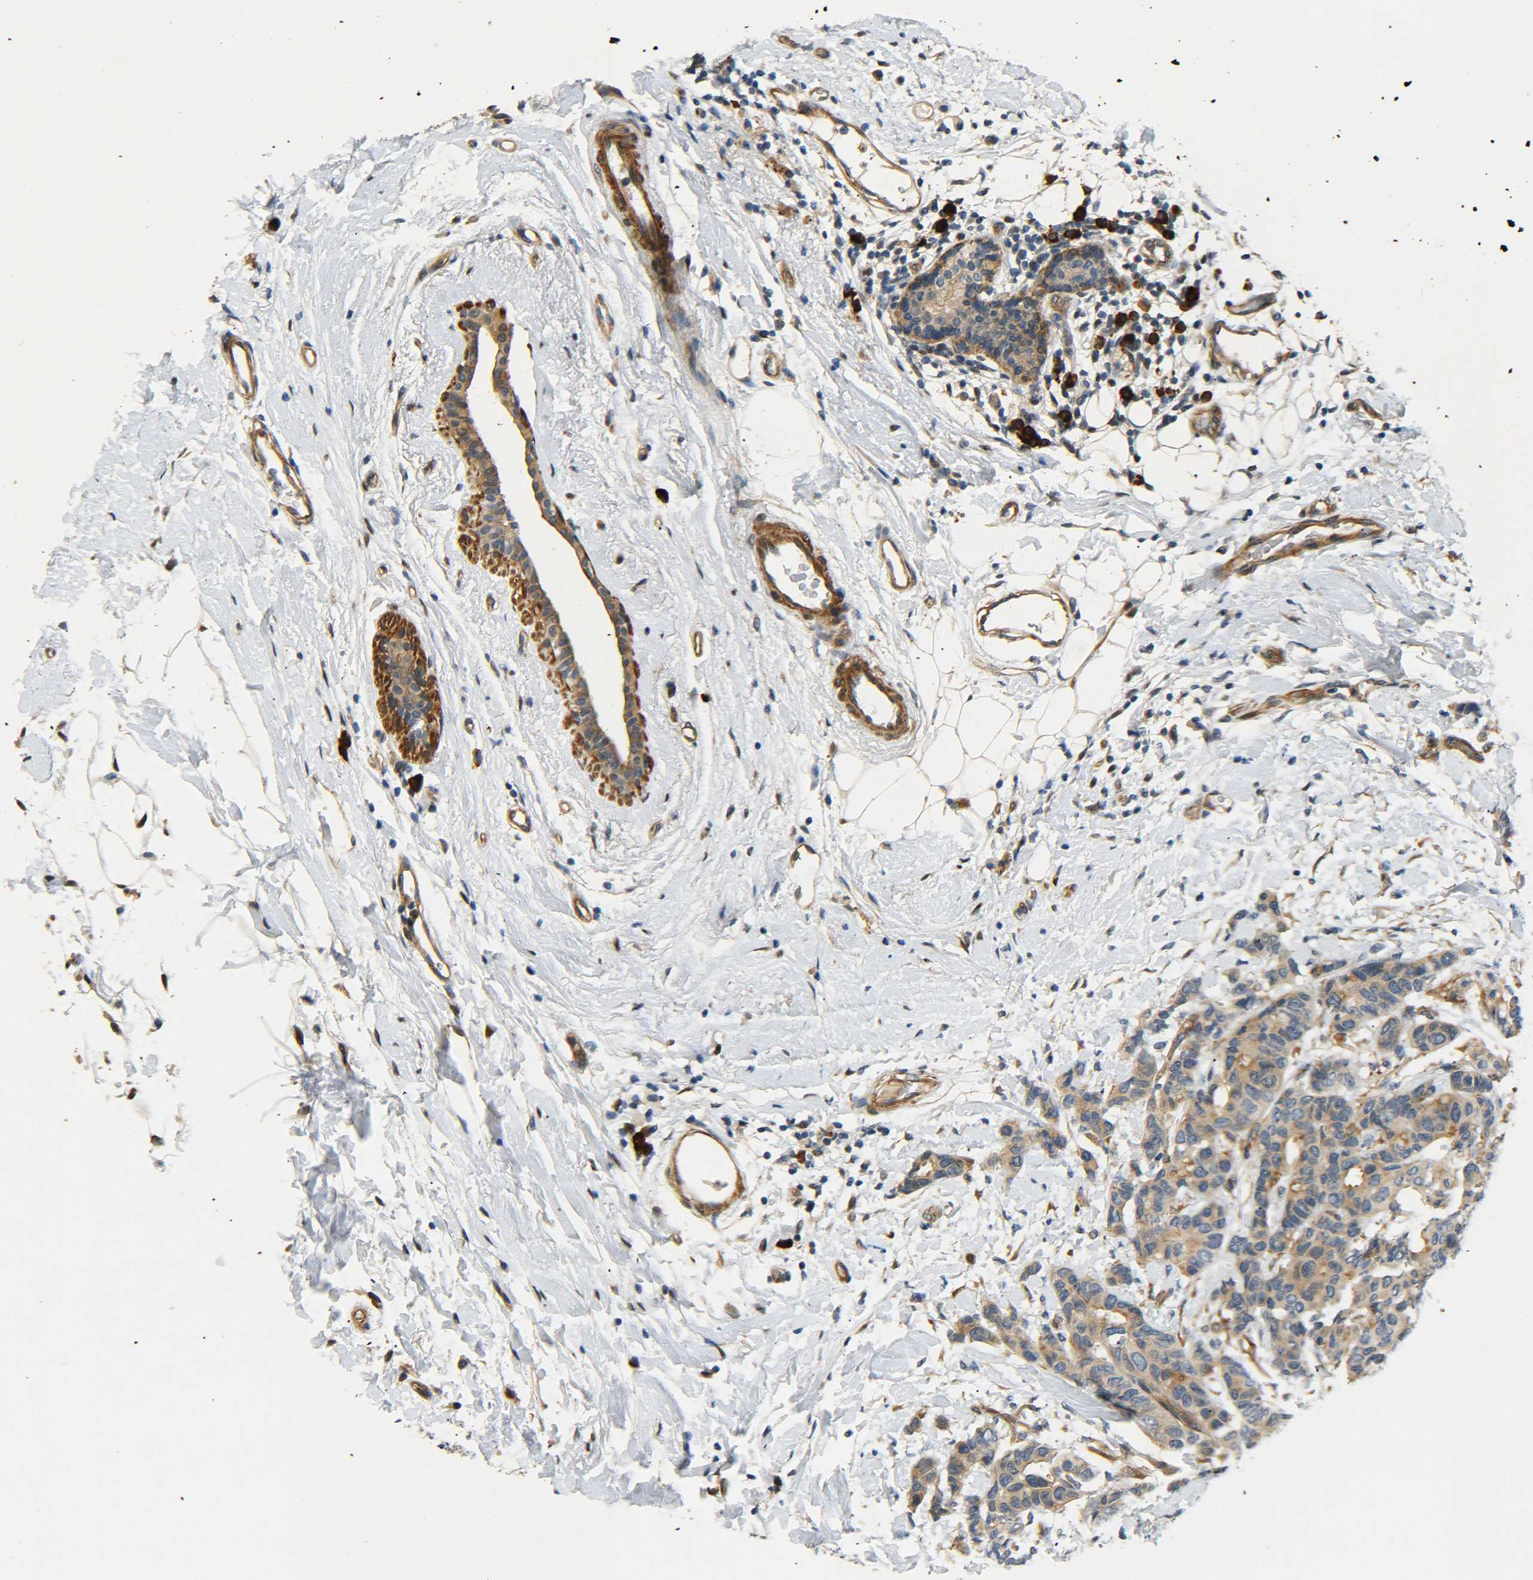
{"staining": {"intensity": "moderate", "quantity": ">75%", "location": "cytoplasmic/membranous"}, "tissue": "breast cancer", "cell_type": "Tumor cells", "image_type": "cancer", "snomed": [{"axis": "morphology", "description": "Duct carcinoma"}, {"axis": "topography", "description": "Breast"}], "caption": "Immunohistochemical staining of infiltrating ductal carcinoma (breast) exhibits medium levels of moderate cytoplasmic/membranous protein positivity in approximately >75% of tumor cells. Nuclei are stained in blue.", "gene": "MEIS1", "patient": {"sex": "female", "age": 87}}